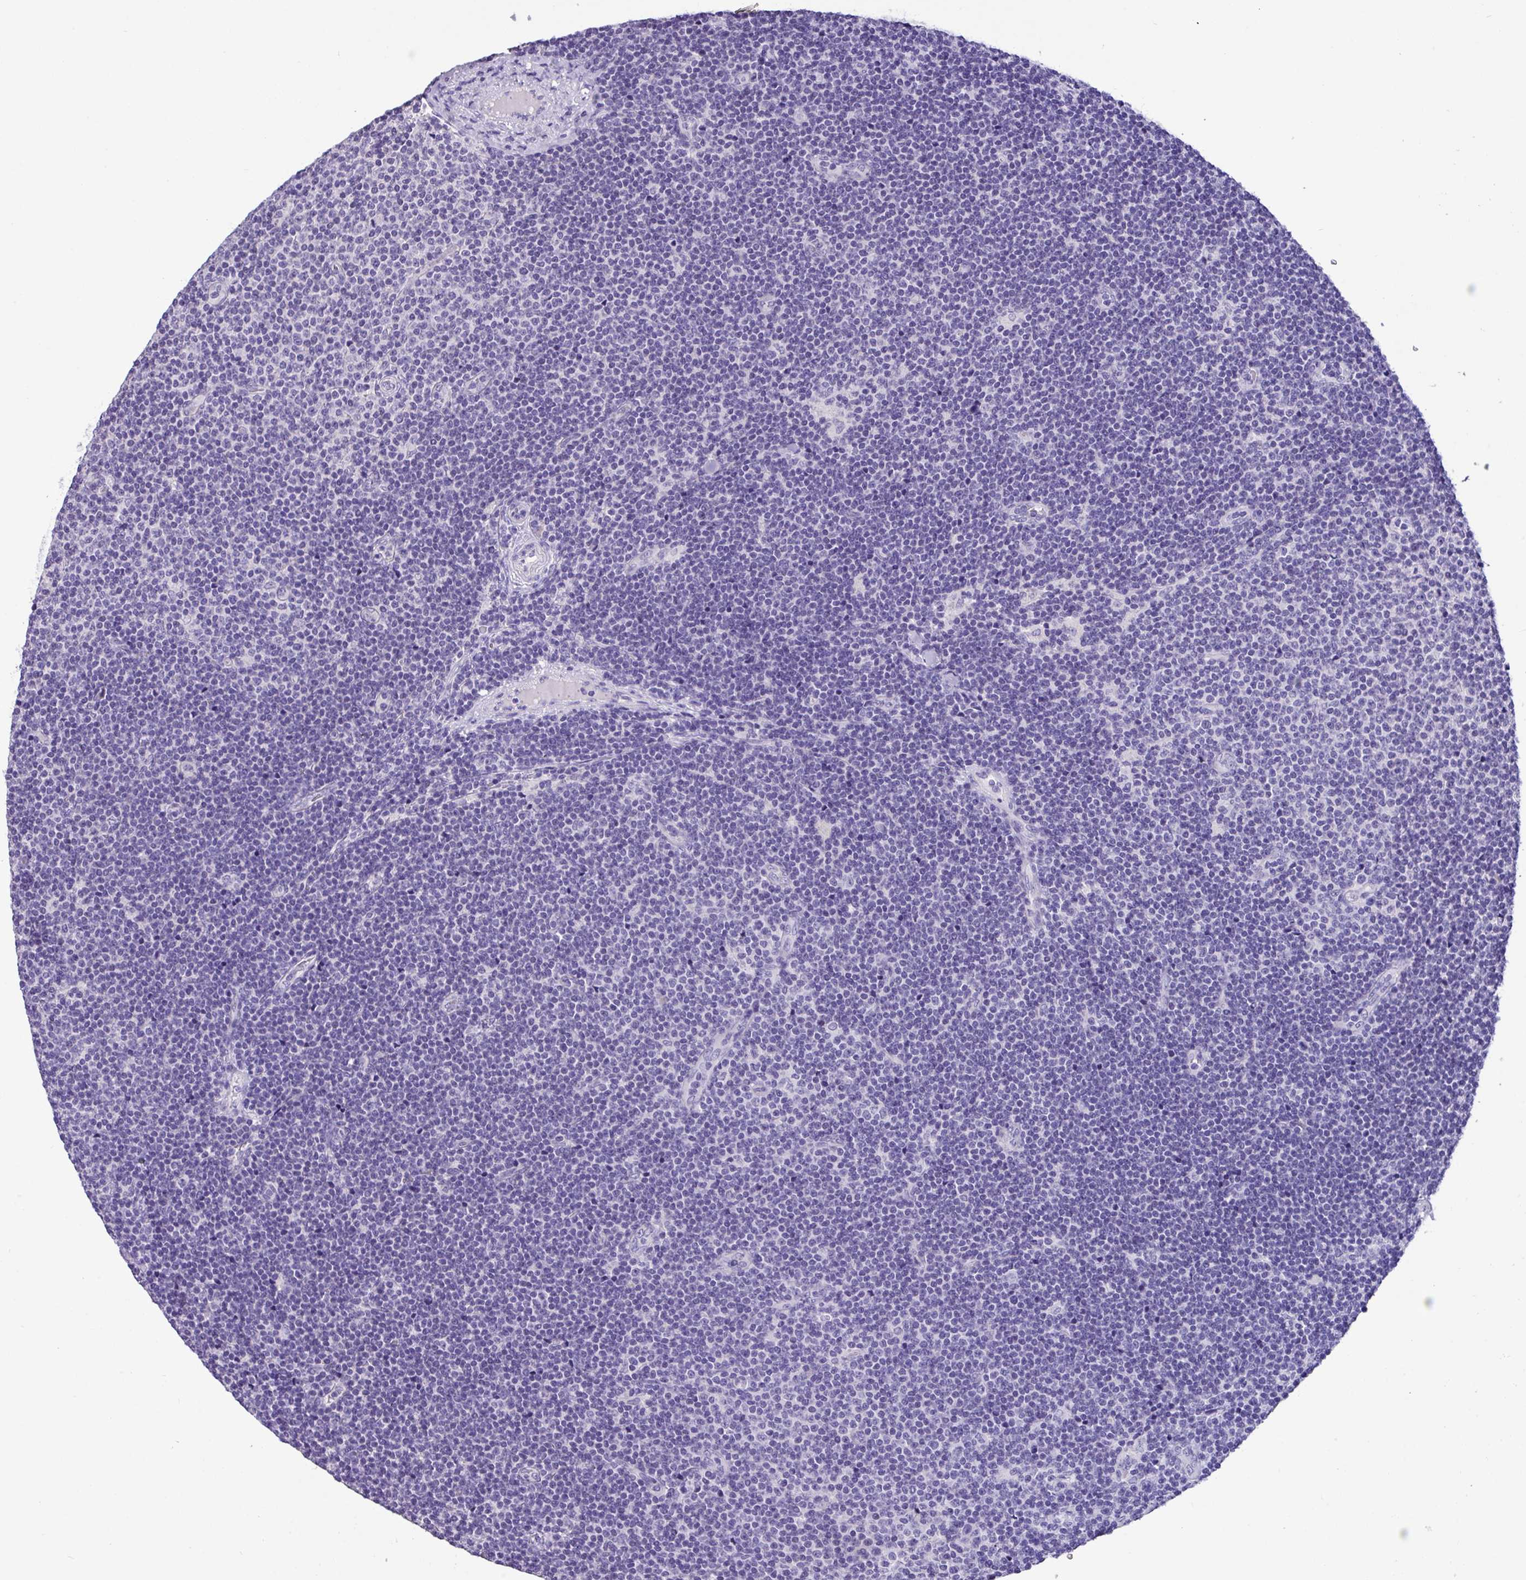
{"staining": {"intensity": "negative", "quantity": "none", "location": "none"}, "tissue": "lymphoma", "cell_type": "Tumor cells", "image_type": "cancer", "snomed": [{"axis": "morphology", "description": "Malignant lymphoma, non-Hodgkin's type, Low grade"}, {"axis": "topography", "description": "Lymph node"}], "caption": "IHC photomicrograph of neoplastic tissue: lymphoma stained with DAB (3,3'-diaminobenzidine) displays no significant protein positivity in tumor cells.", "gene": "EPCAM", "patient": {"sex": "male", "age": 48}}